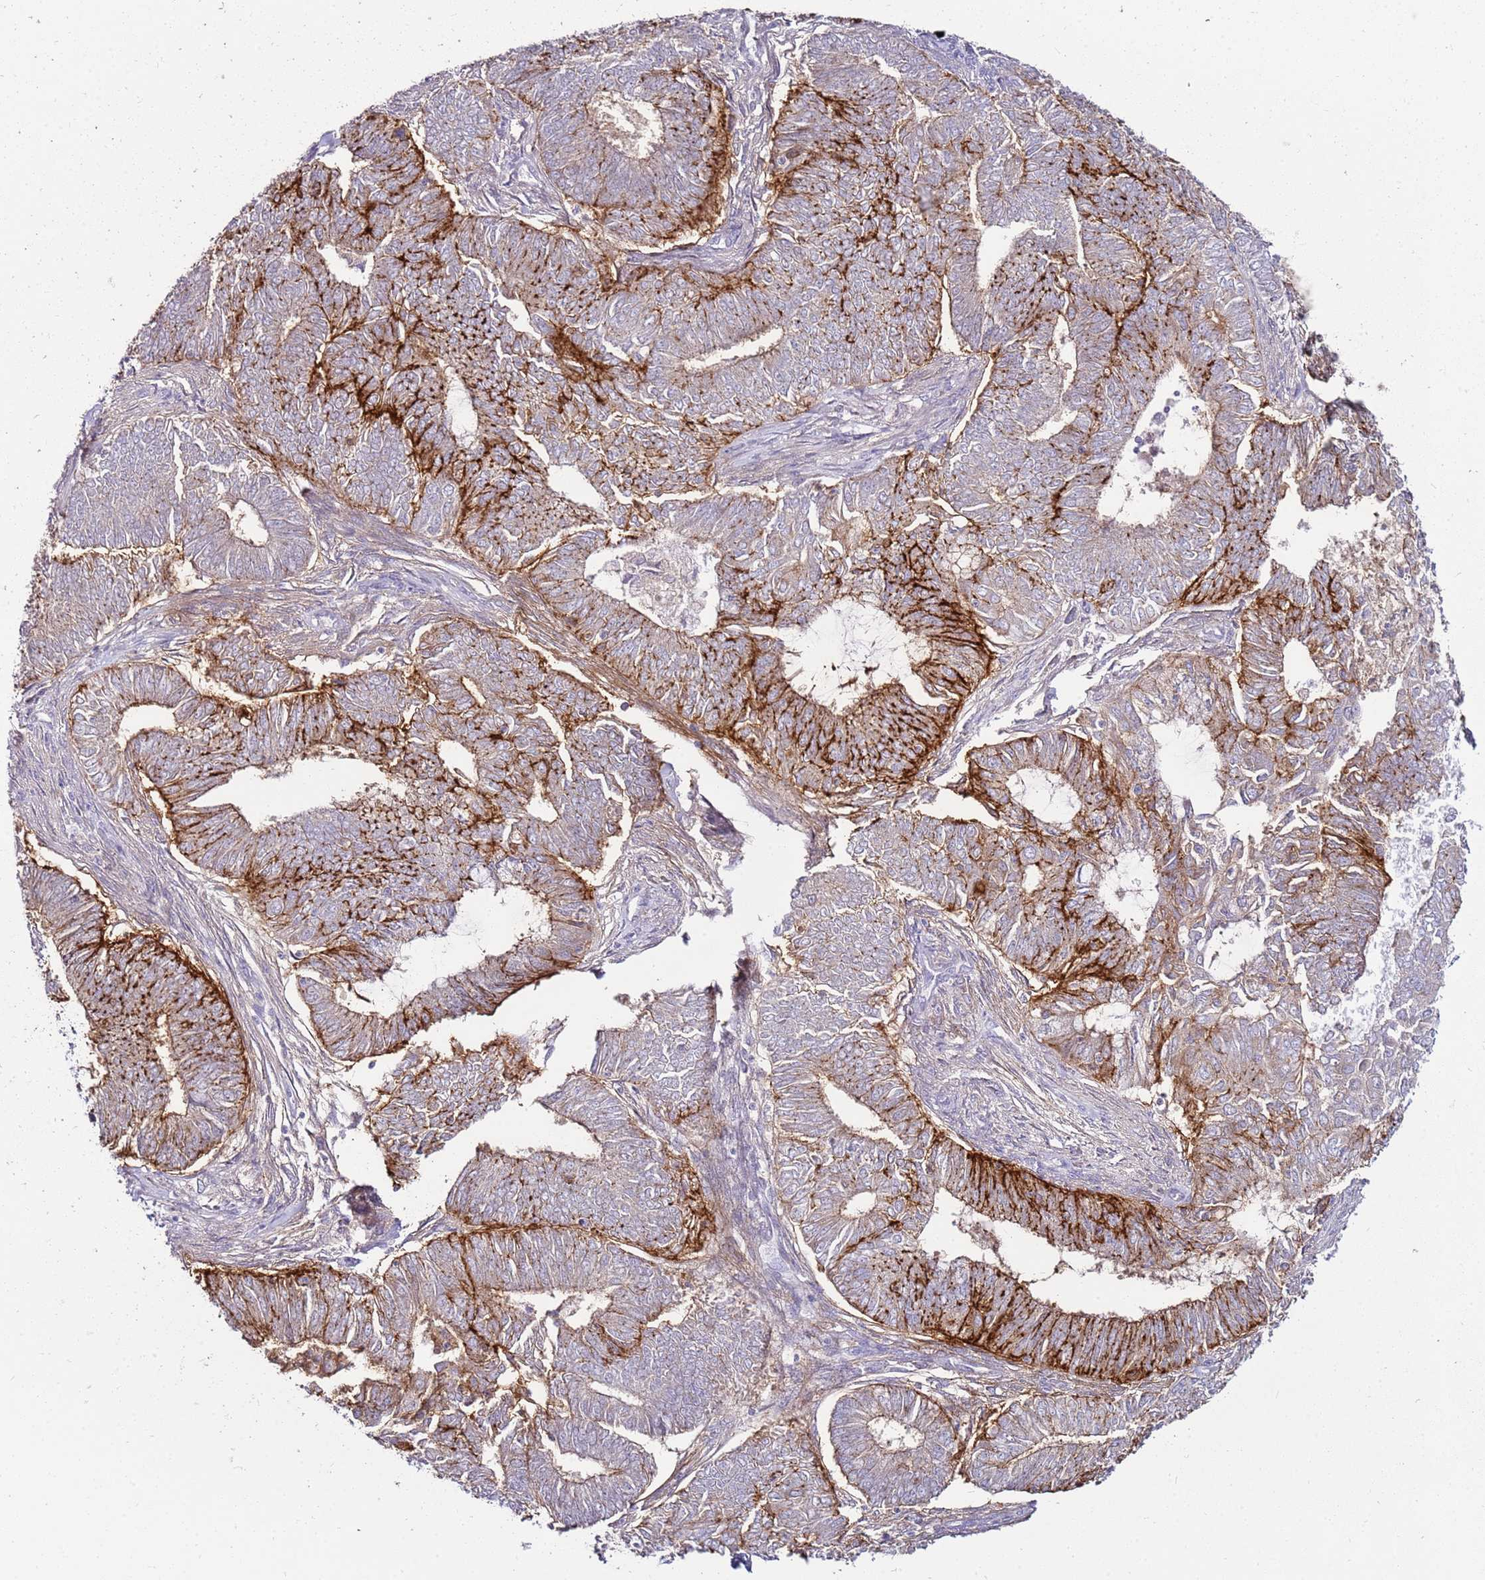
{"staining": {"intensity": "strong", "quantity": "25%-75%", "location": "cytoplasmic/membranous"}, "tissue": "endometrial cancer", "cell_type": "Tumor cells", "image_type": "cancer", "snomed": [{"axis": "morphology", "description": "Adenocarcinoma, NOS"}, {"axis": "topography", "description": "Endometrium"}], "caption": "A brown stain shows strong cytoplasmic/membranous positivity of a protein in endometrial cancer tumor cells.", "gene": "GPN3", "patient": {"sex": "female", "age": 62}}